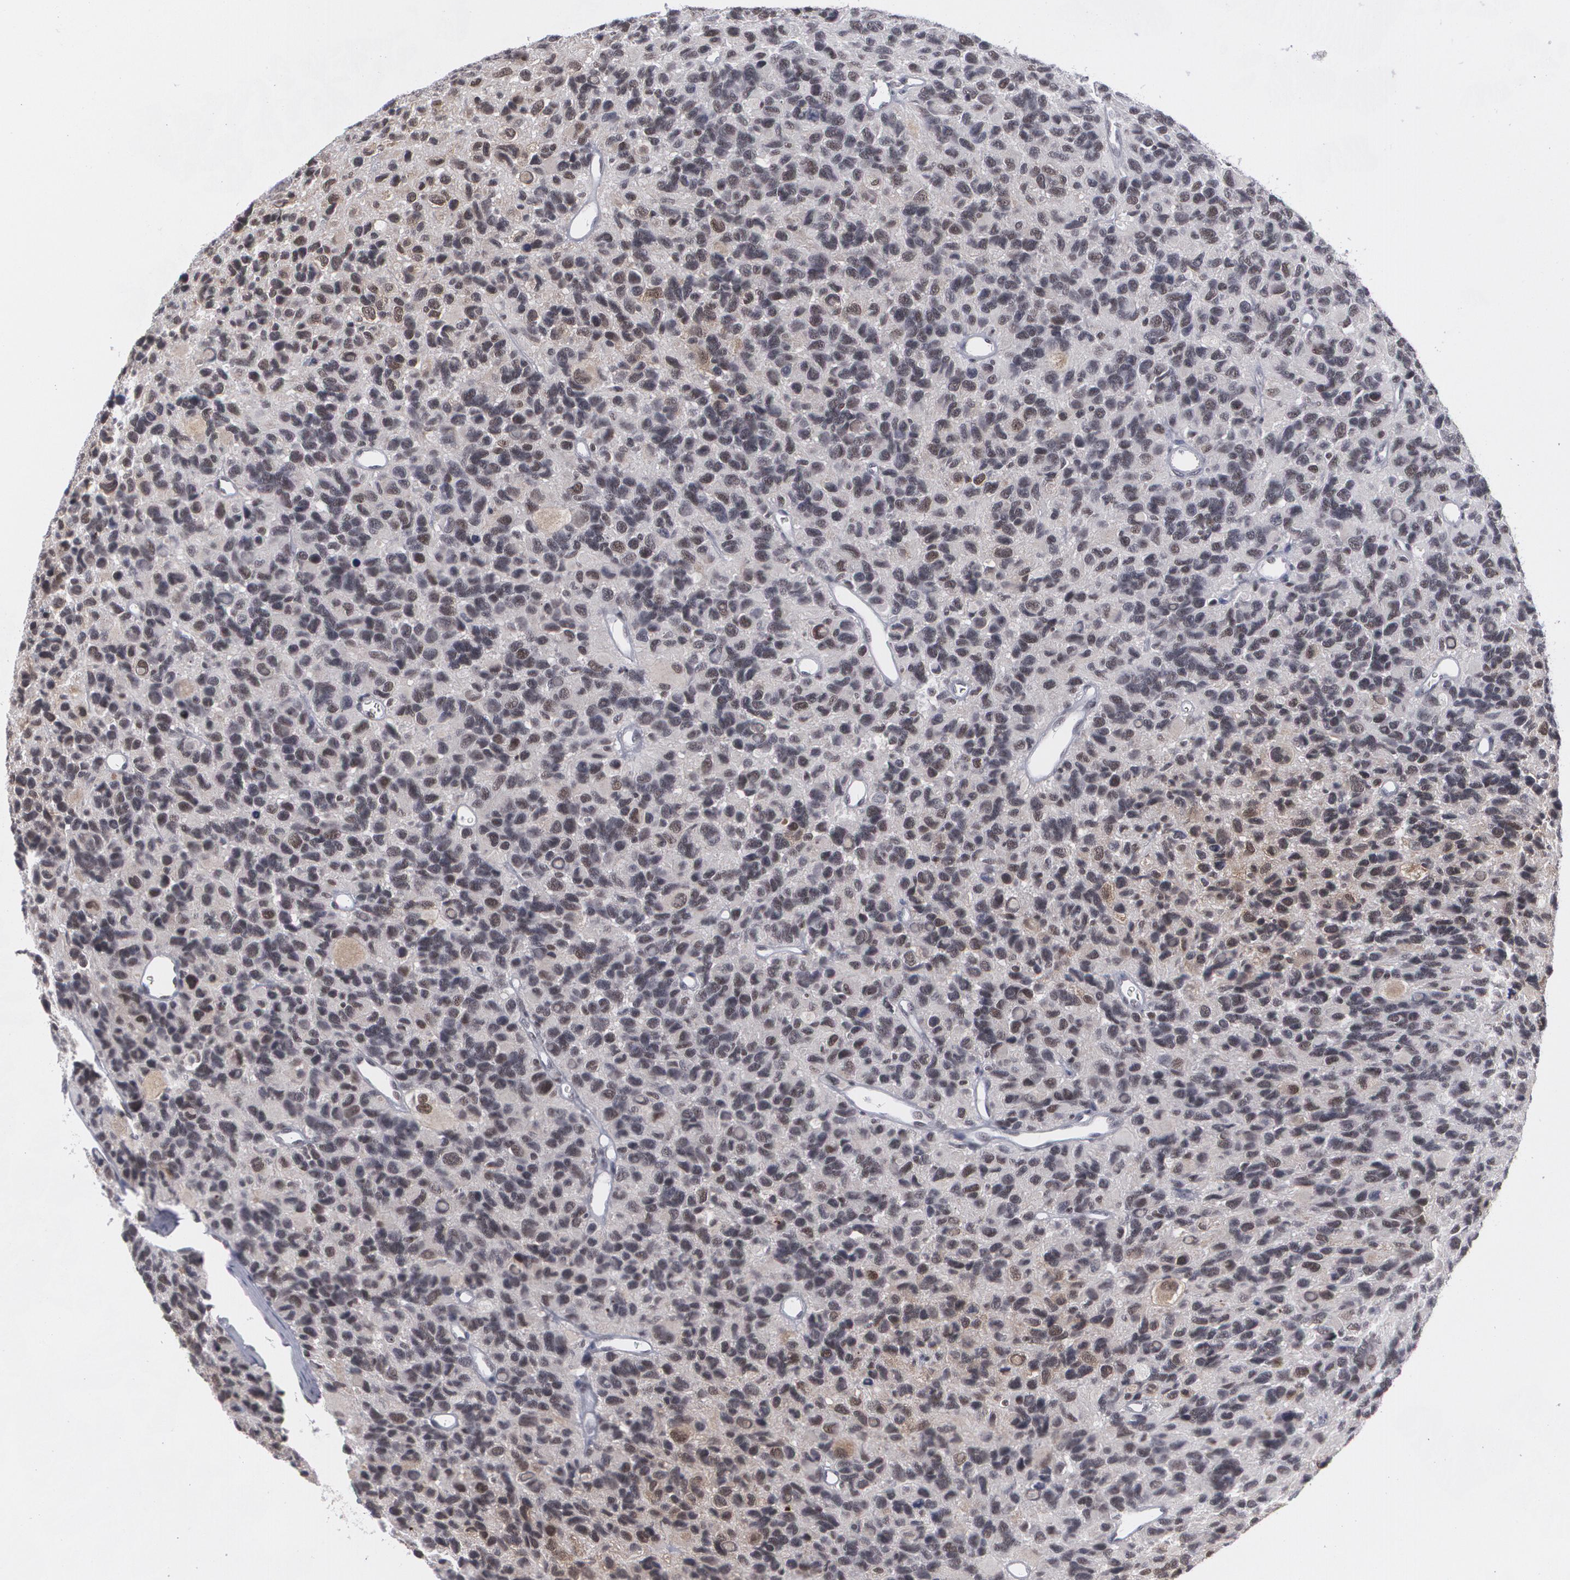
{"staining": {"intensity": "weak", "quantity": "<25%", "location": "nuclear"}, "tissue": "glioma", "cell_type": "Tumor cells", "image_type": "cancer", "snomed": [{"axis": "morphology", "description": "Glioma, malignant, High grade"}, {"axis": "topography", "description": "Brain"}], "caption": "This is an IHC image of malignant glioma (high-grade). There is no expression in tumor cells.", "gene": "MCL1", "patient": {"sex": "male", "age": 77}}